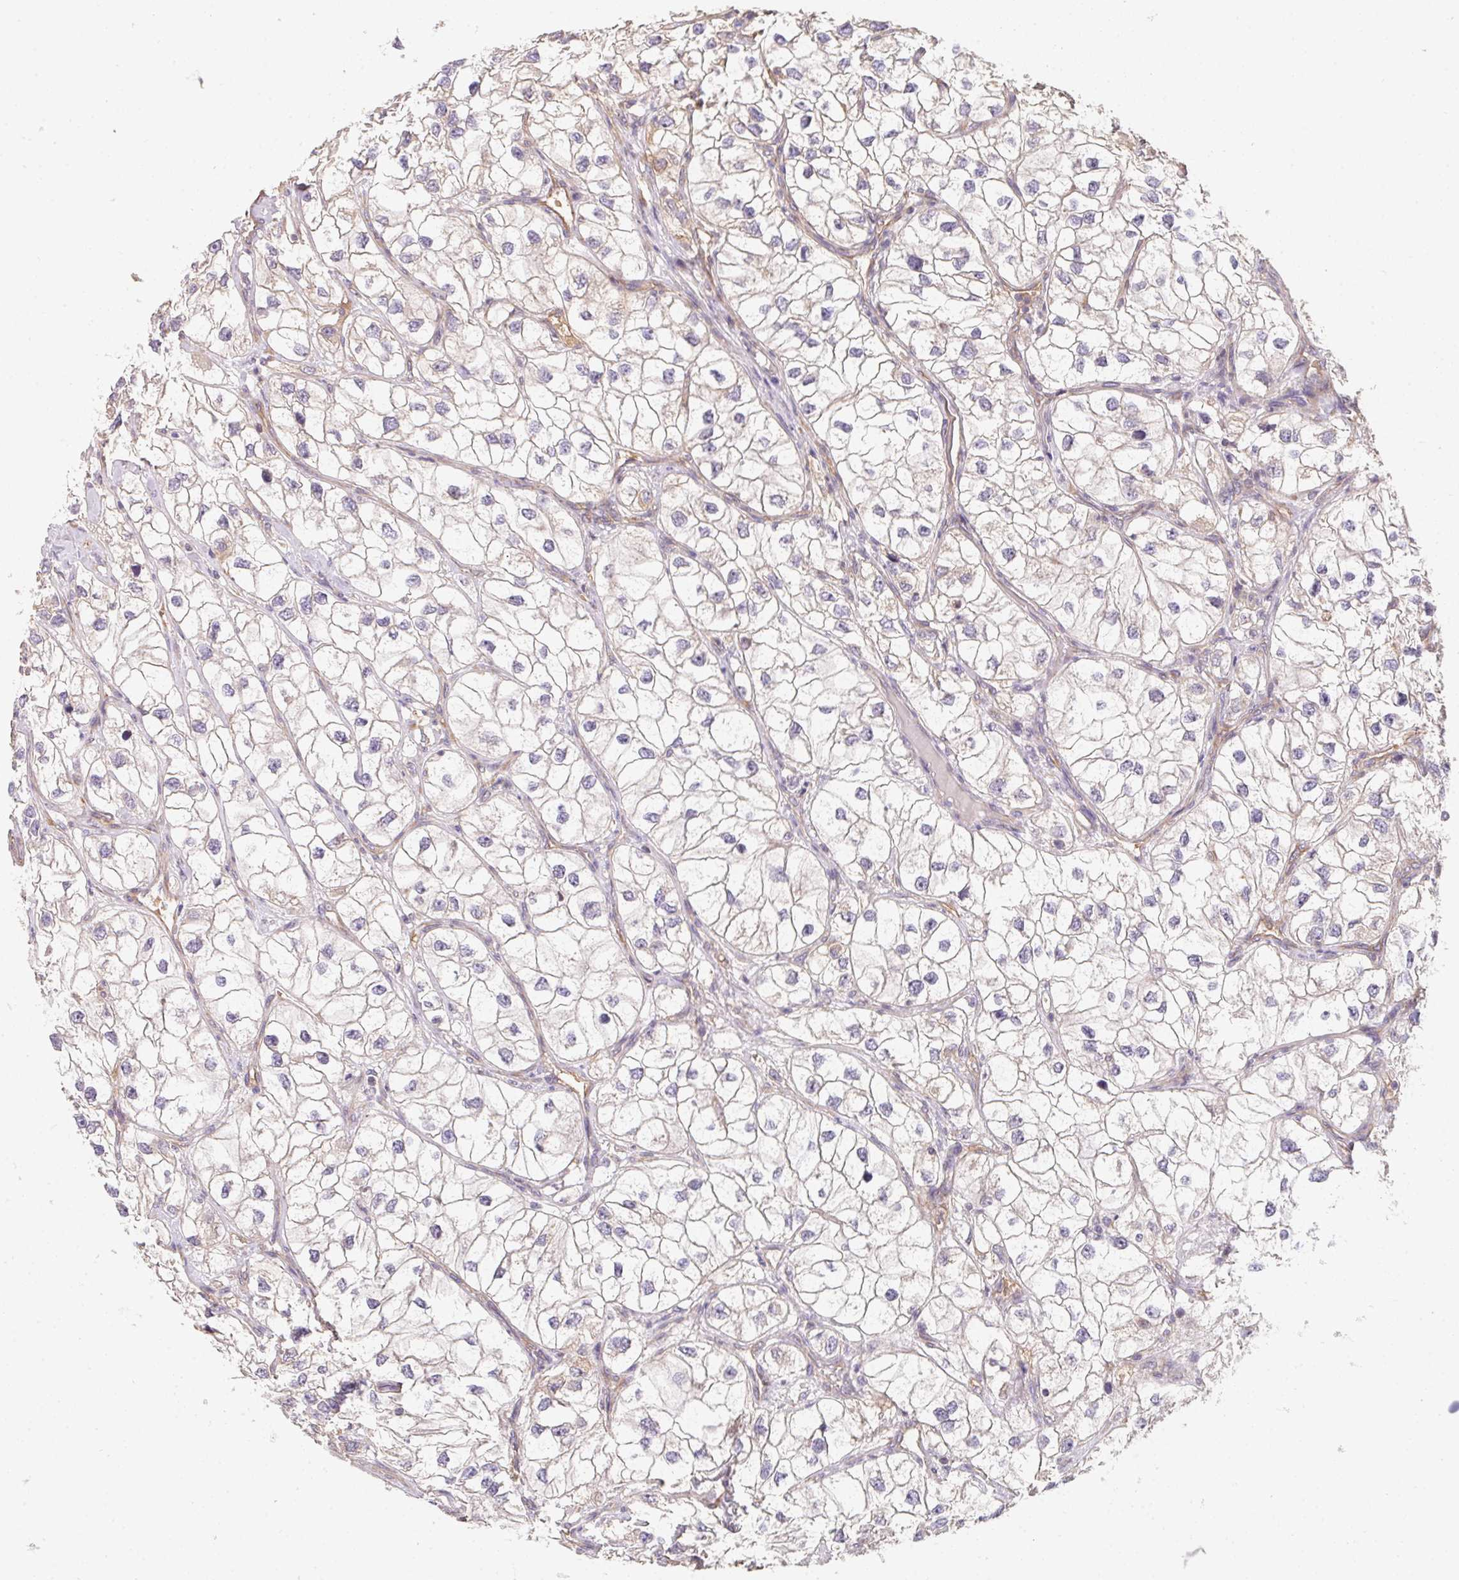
{"staining": {"intensity": "moderate", "quantity": "<25%", "location": "cytoplasmic/membranous"}, "tissue": "renal cancer", "cell_type": "Tumor cells", "image_type": "cancer", "snomed": [{"axis": "morphology", "description": "Adenocarcinoma, NOS"}, {"axis": "topography", "description": "Kidney"}], "caption": "Human renal cancer (adenocarcinoma) stained with a protein marker reveals moderate staining in tumor cells.", "gene": "TBKBP1", "patient": {"sex": "male", "age": 59}}